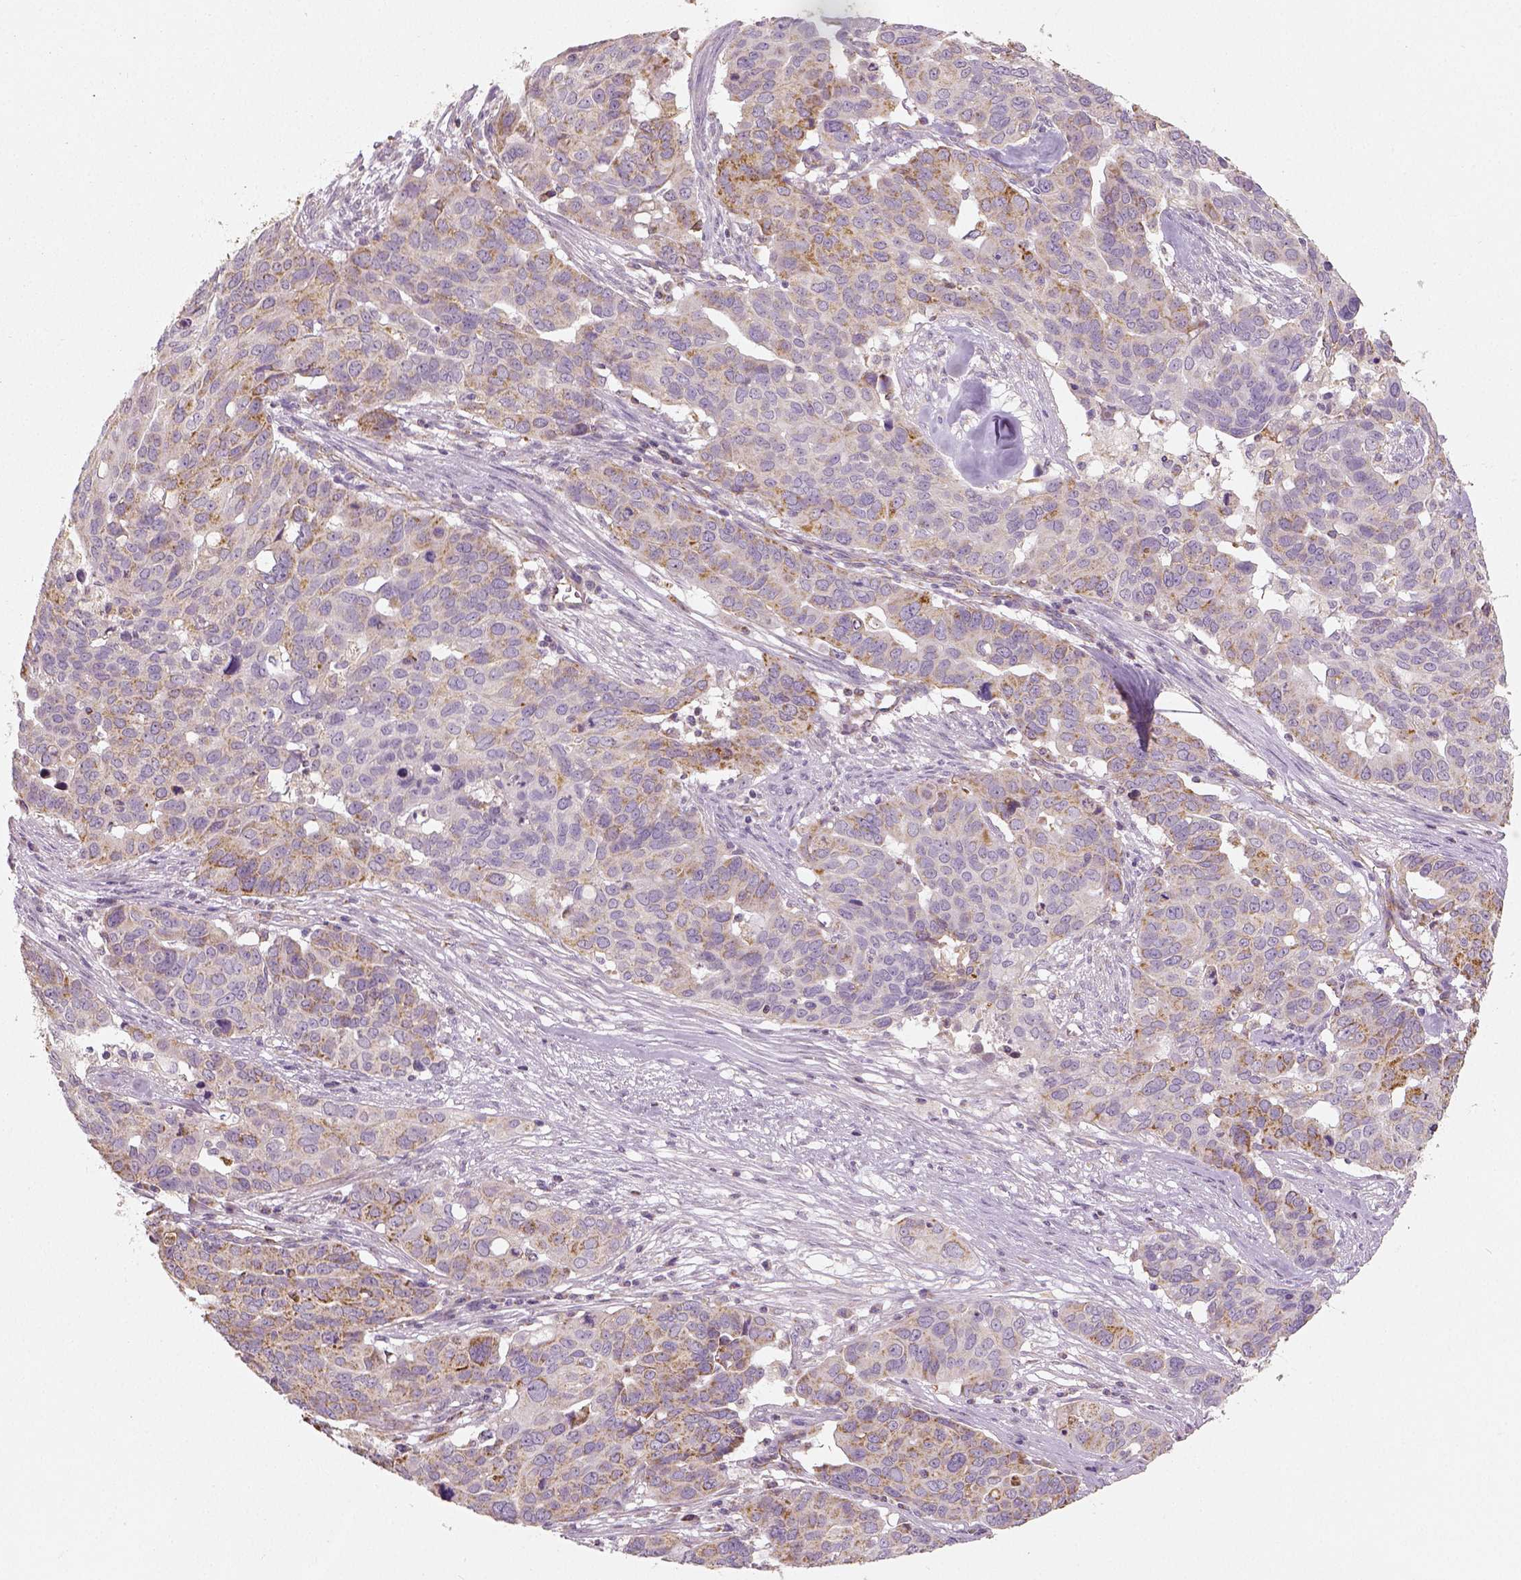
{"staining": {"intensity": "moderate", "quantity": "<25%", "location": "cytoplasmic/membranous"}, "tissue": "ovarian cancer", "cell_type": "Tumor cells", "image_type": "cancer", "snomed": [{"axis": "morphology", "description": "Carcinoma, endometroid"}, {"axis": "topography", "description": "Ovary"}], "caption": "A brown stain shows moderate cytoplasmic/membranous positivity of a protein in endometroid carcinoma (ovarian) tumor cells.", "gene": "PGAM5", "patient": {"sex": "female", "age": 78}}